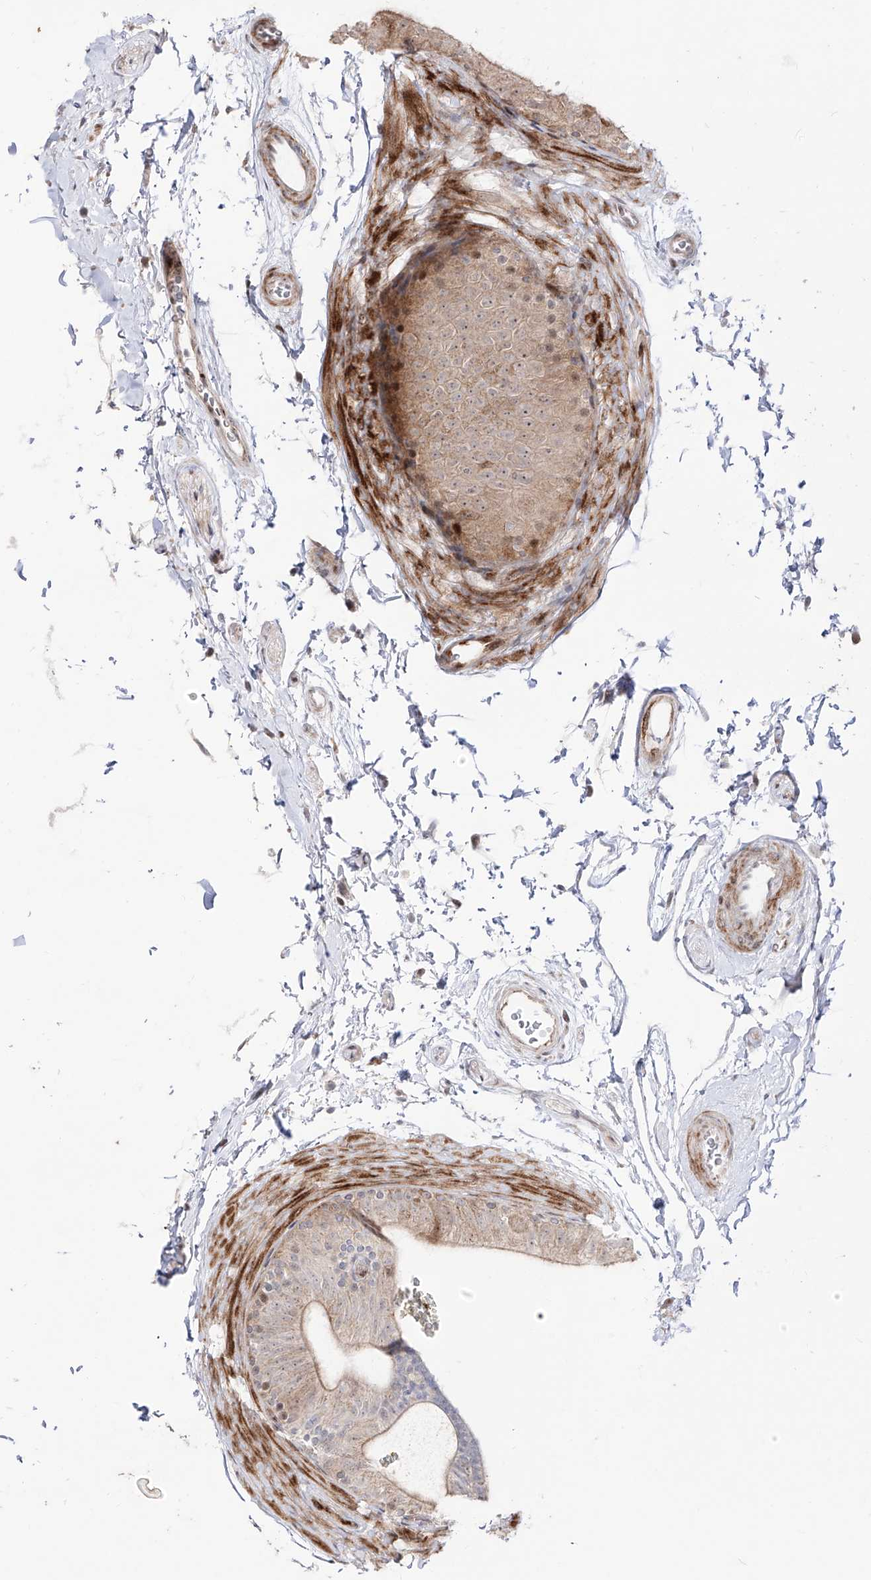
{"staining": {"intensity": "moderate", "quantity": "25%-75%", "location": "cytoplasmic/membranous,nuclear"}, "tissue": "epididymis", "cell_type": "Glandular cells", "image_type": "normal", "snomed": [{"axis": "morphology", "description": "Normal tissue, NOS"}, {"axis": "topography", "description": "Epididymis"}], "caption": "This image exhibits IHC staining of normal epididymis, with medium moderate cytoplasmic/membranous,nuclear staining in approximately 25%-75% of glandular cells.", "gene": "ZNF180", "patient": {"sex": "male", "age": 49}}